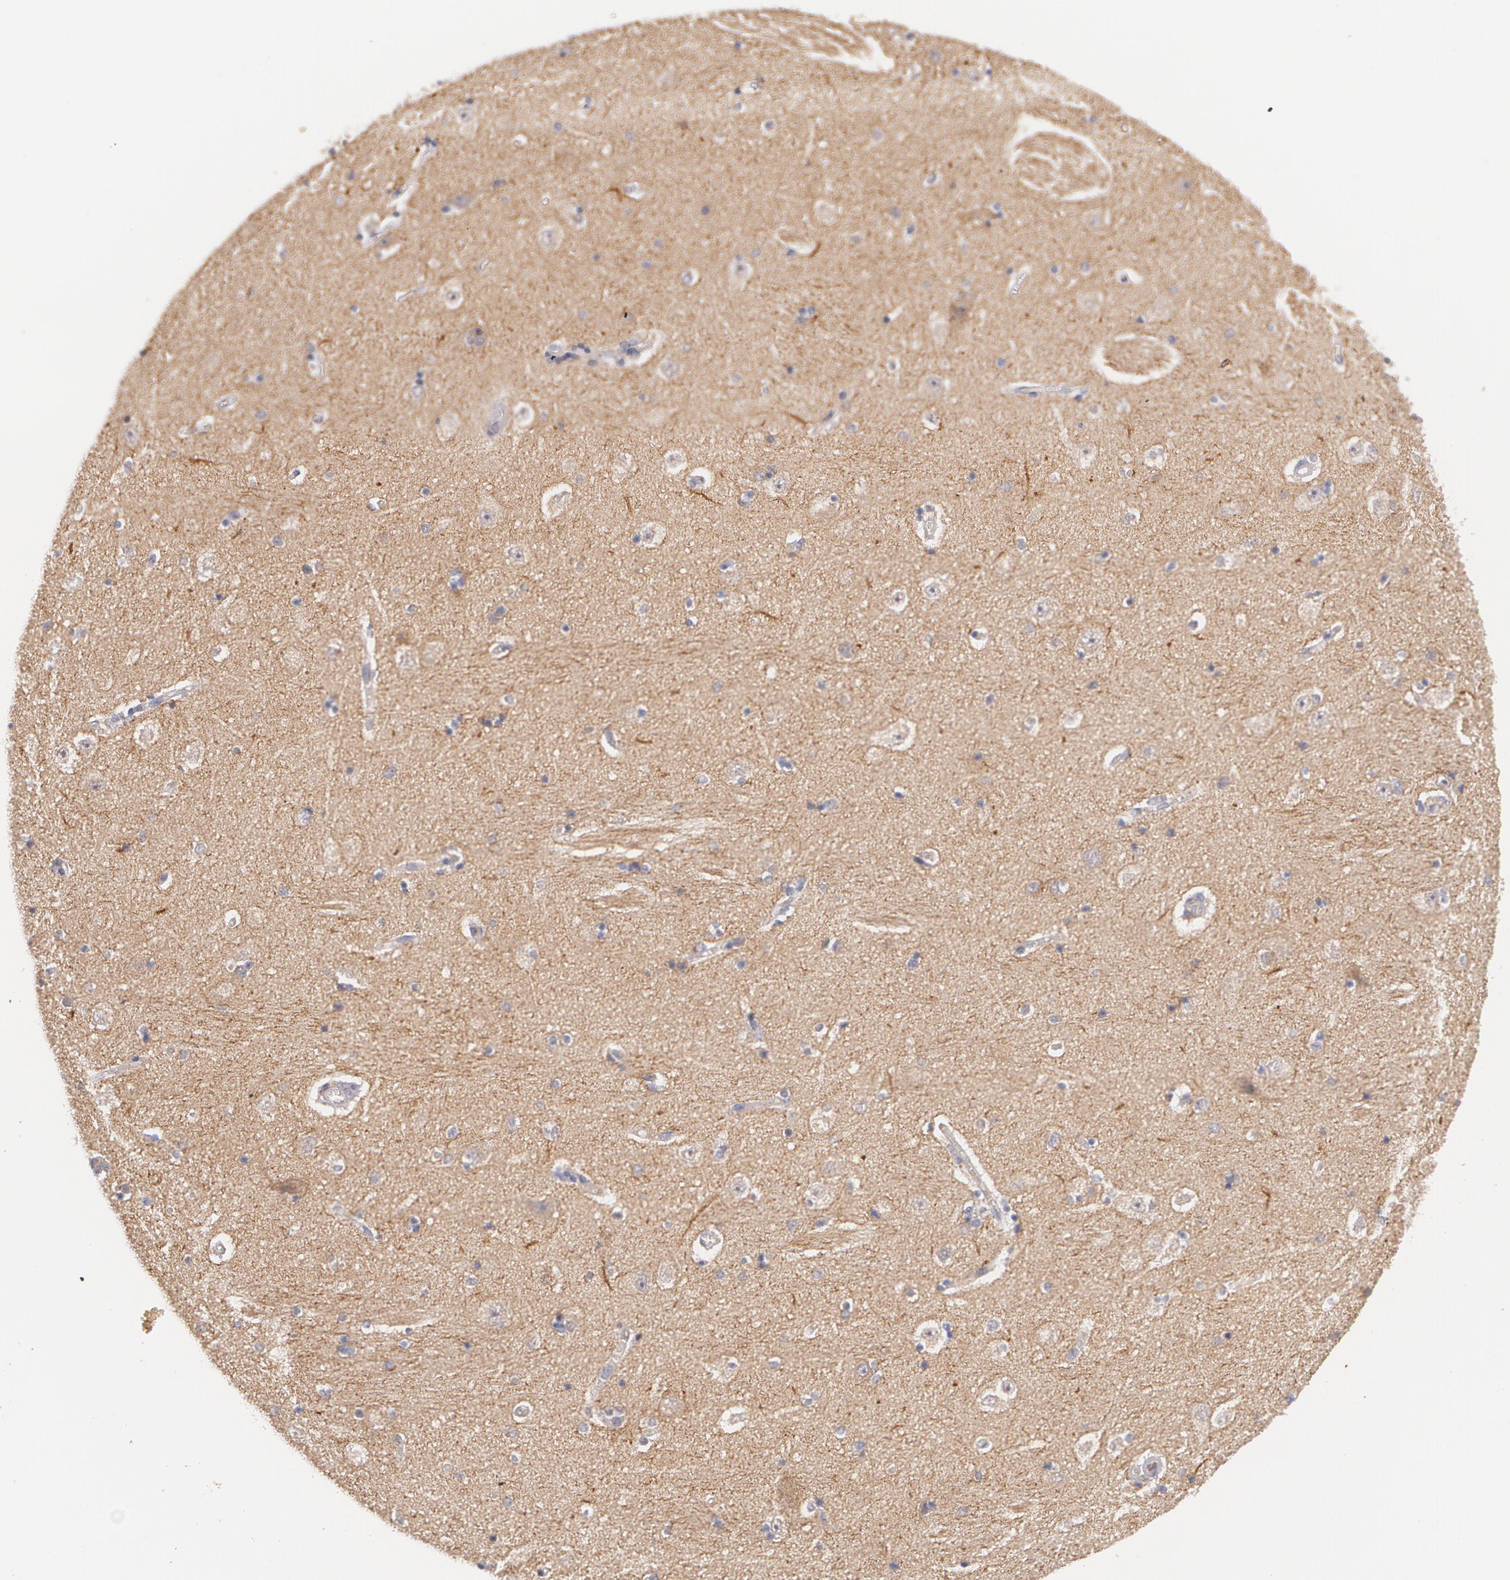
{"staining": {"intensity": "weak", "quantity": "<25%", "location": "cytoplasmic/membranous"}, "tissue": "hippocampus", "cell_type": "Glial cells", "image_type": "normal", "snomed": [{"axis": "morphology", "description": "Normal tissue, NOS"}, {"axis": "topography", "description": "Hippocampus"}], "caption": "This is an IHC image of normal hippocampus. There is no expression in glial cells.", "gene": "IFNGR2", "patient": {"sex": "female", "age": 54}}